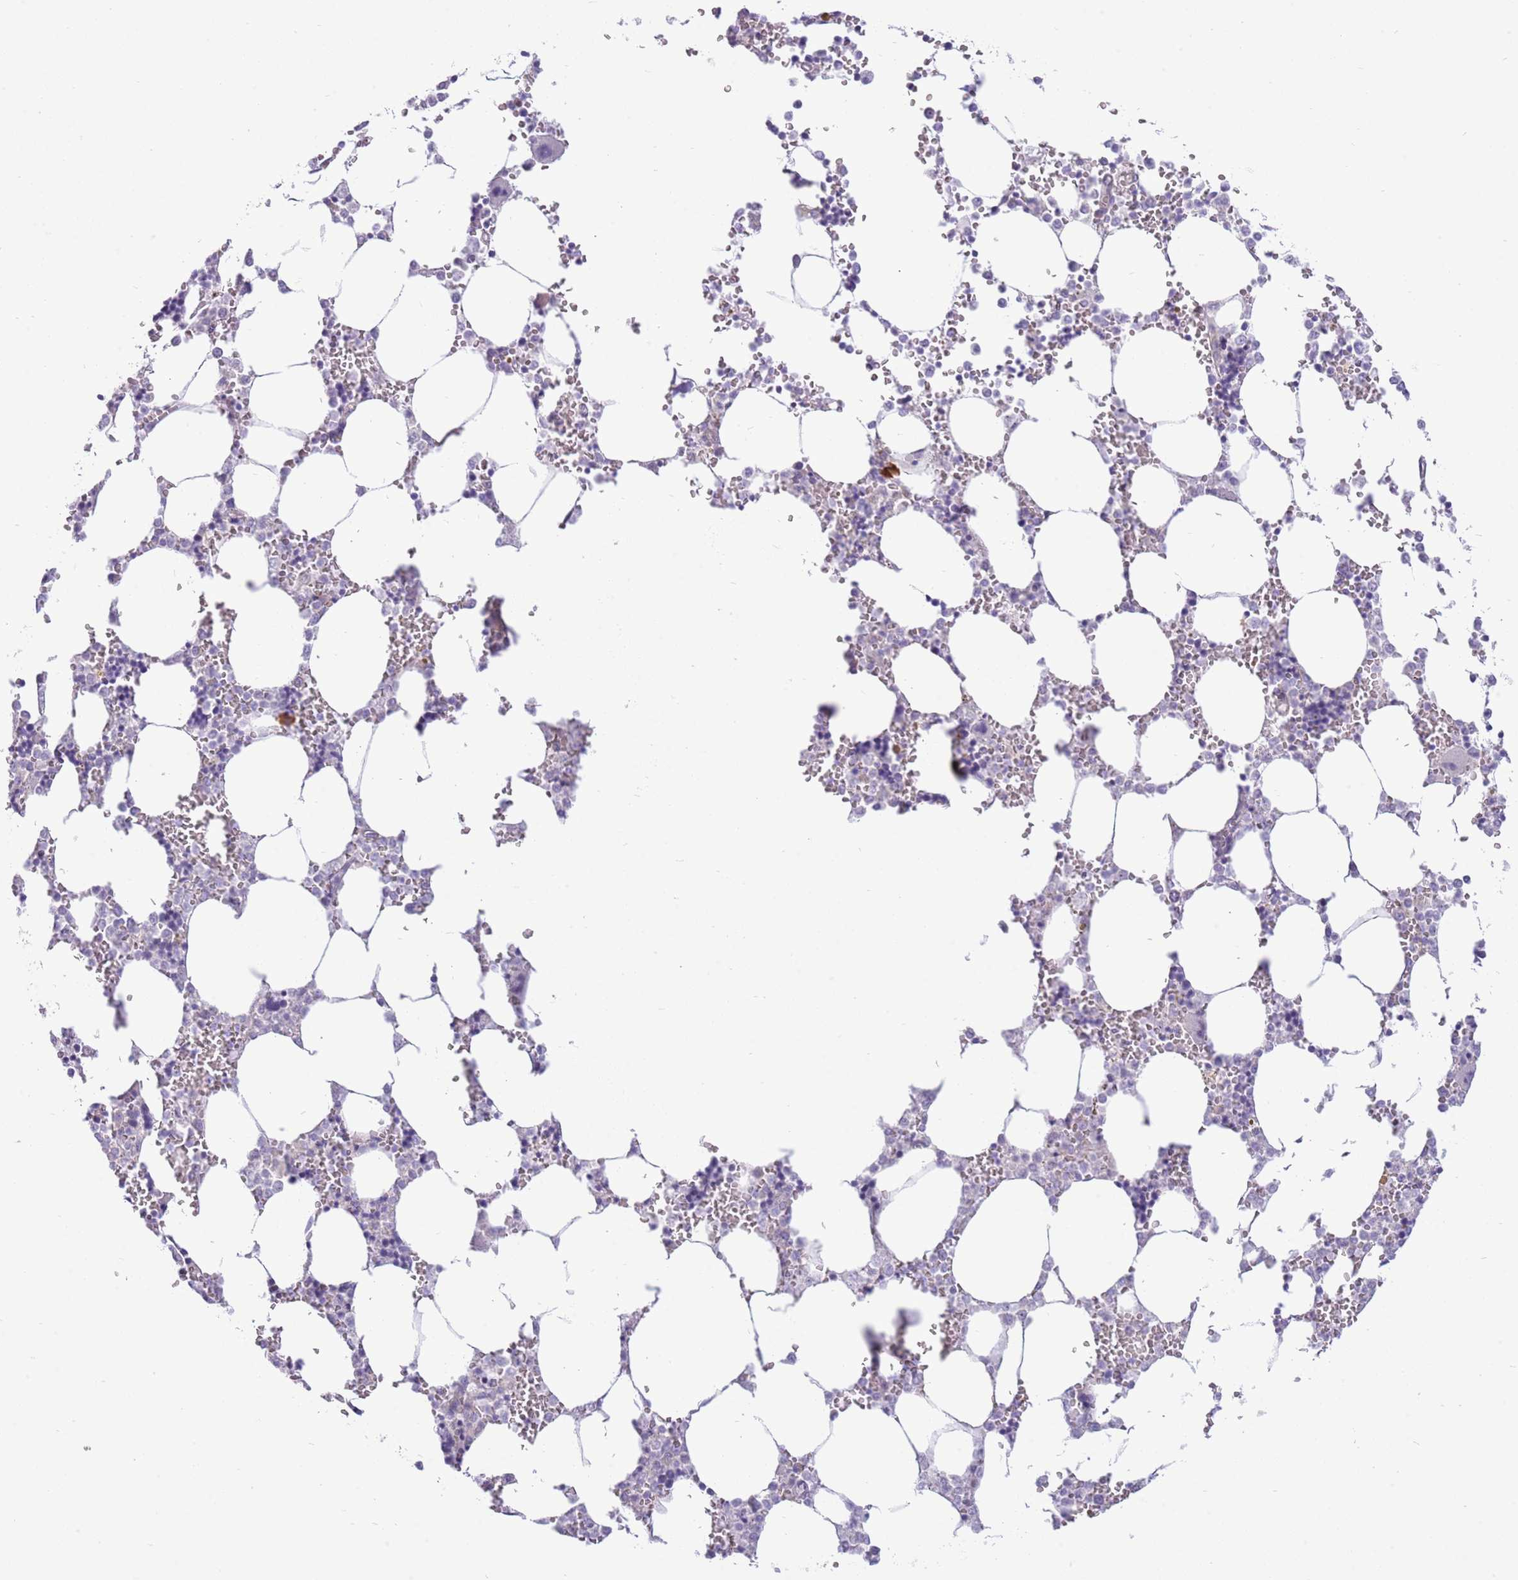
{"staining": {"intensity": "negative", "quantity": "none", "location": "none"}, "tissue": "bone marrow", "cell_type": "Hematopoietic cells", "image_type": "normal", "snomed": [{"axis": "morphology", "description": "Normal tissue, NOS"}, {"axis": "topography", "description": "Bone marrow"}], "caption": "DAB immunohistochemical staining of benign human bone marrow demonstrates no significant staining in hematopoietic cells.", "gene": "ZC4H2", "patient": {"sex": "male", "age": 64}}